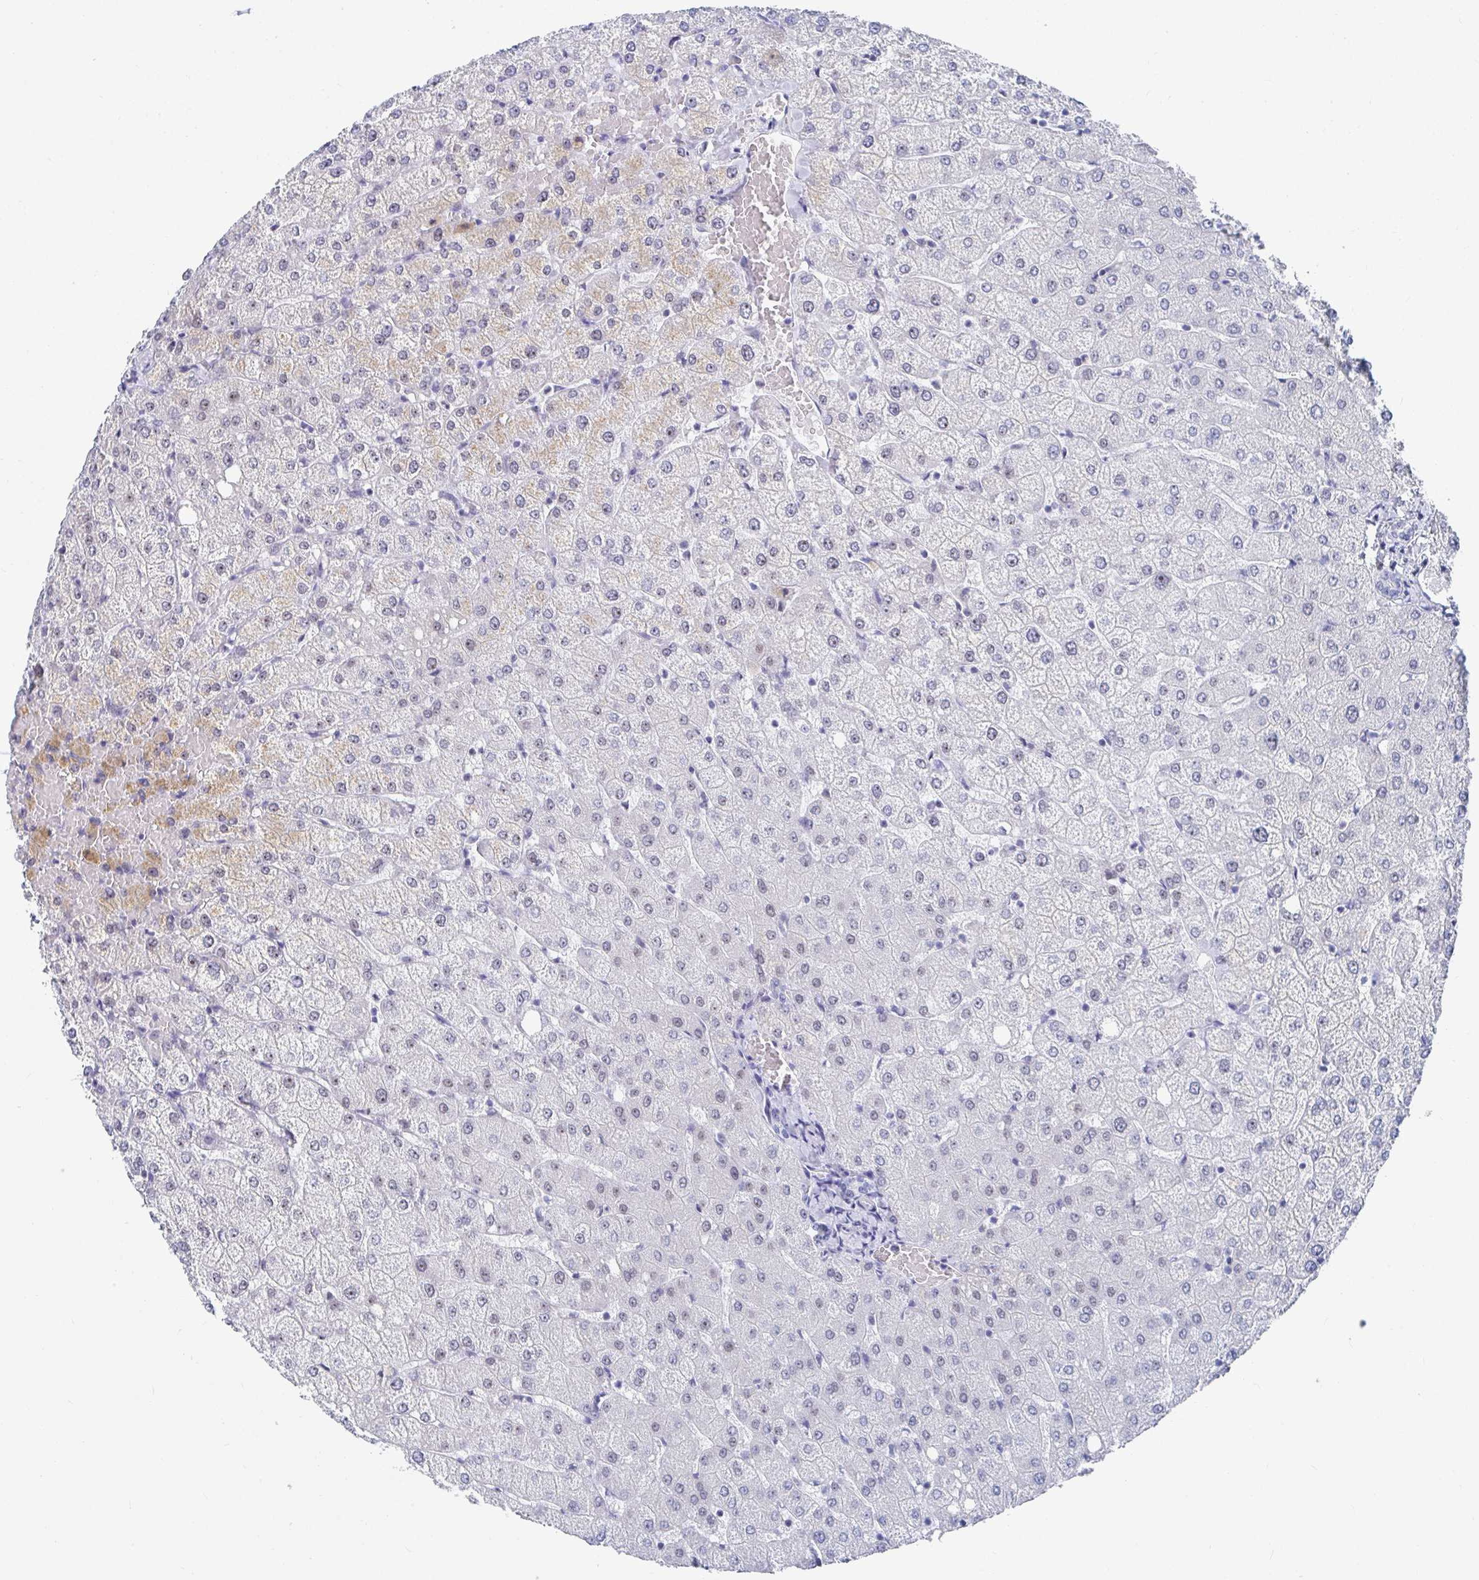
{"staining": {"intensity": "negative", "quantity": "none", "location": "none"}, "tissue": "liver", "cell_type": "Cholangiocytes", "image_type": "normal", "snomed": [{"axis": "morphology", "description": "Normal tissue, NOS"}, {"axis": "topography", "description": "Liver"}], "caption": "The image shows no staining of cholangiocytes in unremarkable liver.", "gene": "SIRT7", "patient": {"sex": "female", "age": 54}}